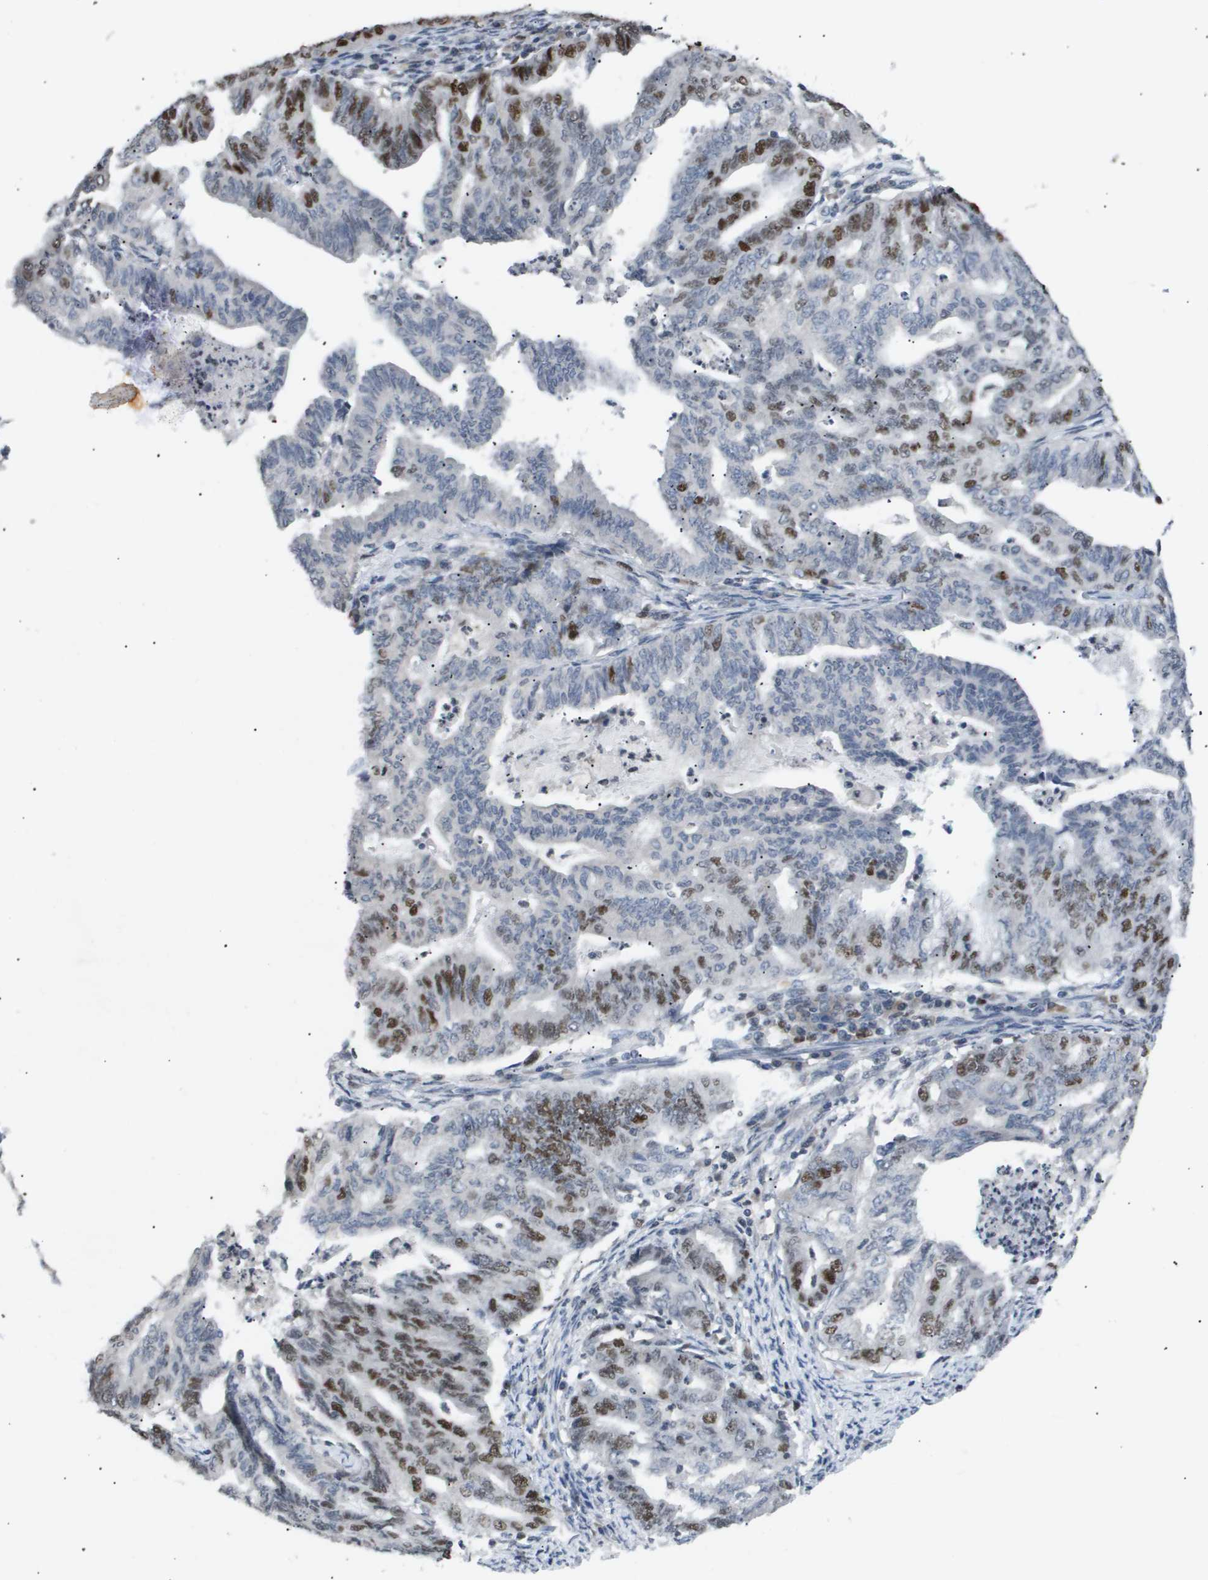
{"staining": {"intensity": "moderate", "quantity": "25%-75%", "location": "nuclear"}, "tissue": "endometrial cancer", "cell_type": "Tumor cells", "image_type": "cancer", "snomed": [{"axis": "morphology", "description": "Adenocarcinoma, NOS"}, {"axis": "topography", "description": "Endometrium"}], "caption": "Immunohistochemical staining of human endometrial cancer (adenocarcinoma) exhibits medium levels of moderate nuclear positivity in about 25%-75% of tumor cells. The staining was performed using DAB, with brown indicating positive protein expression. Nuclei are stained blue with hematoxylin.", "gene": "ANAPC2", "patient": {"sex": "female", "age": 79}}